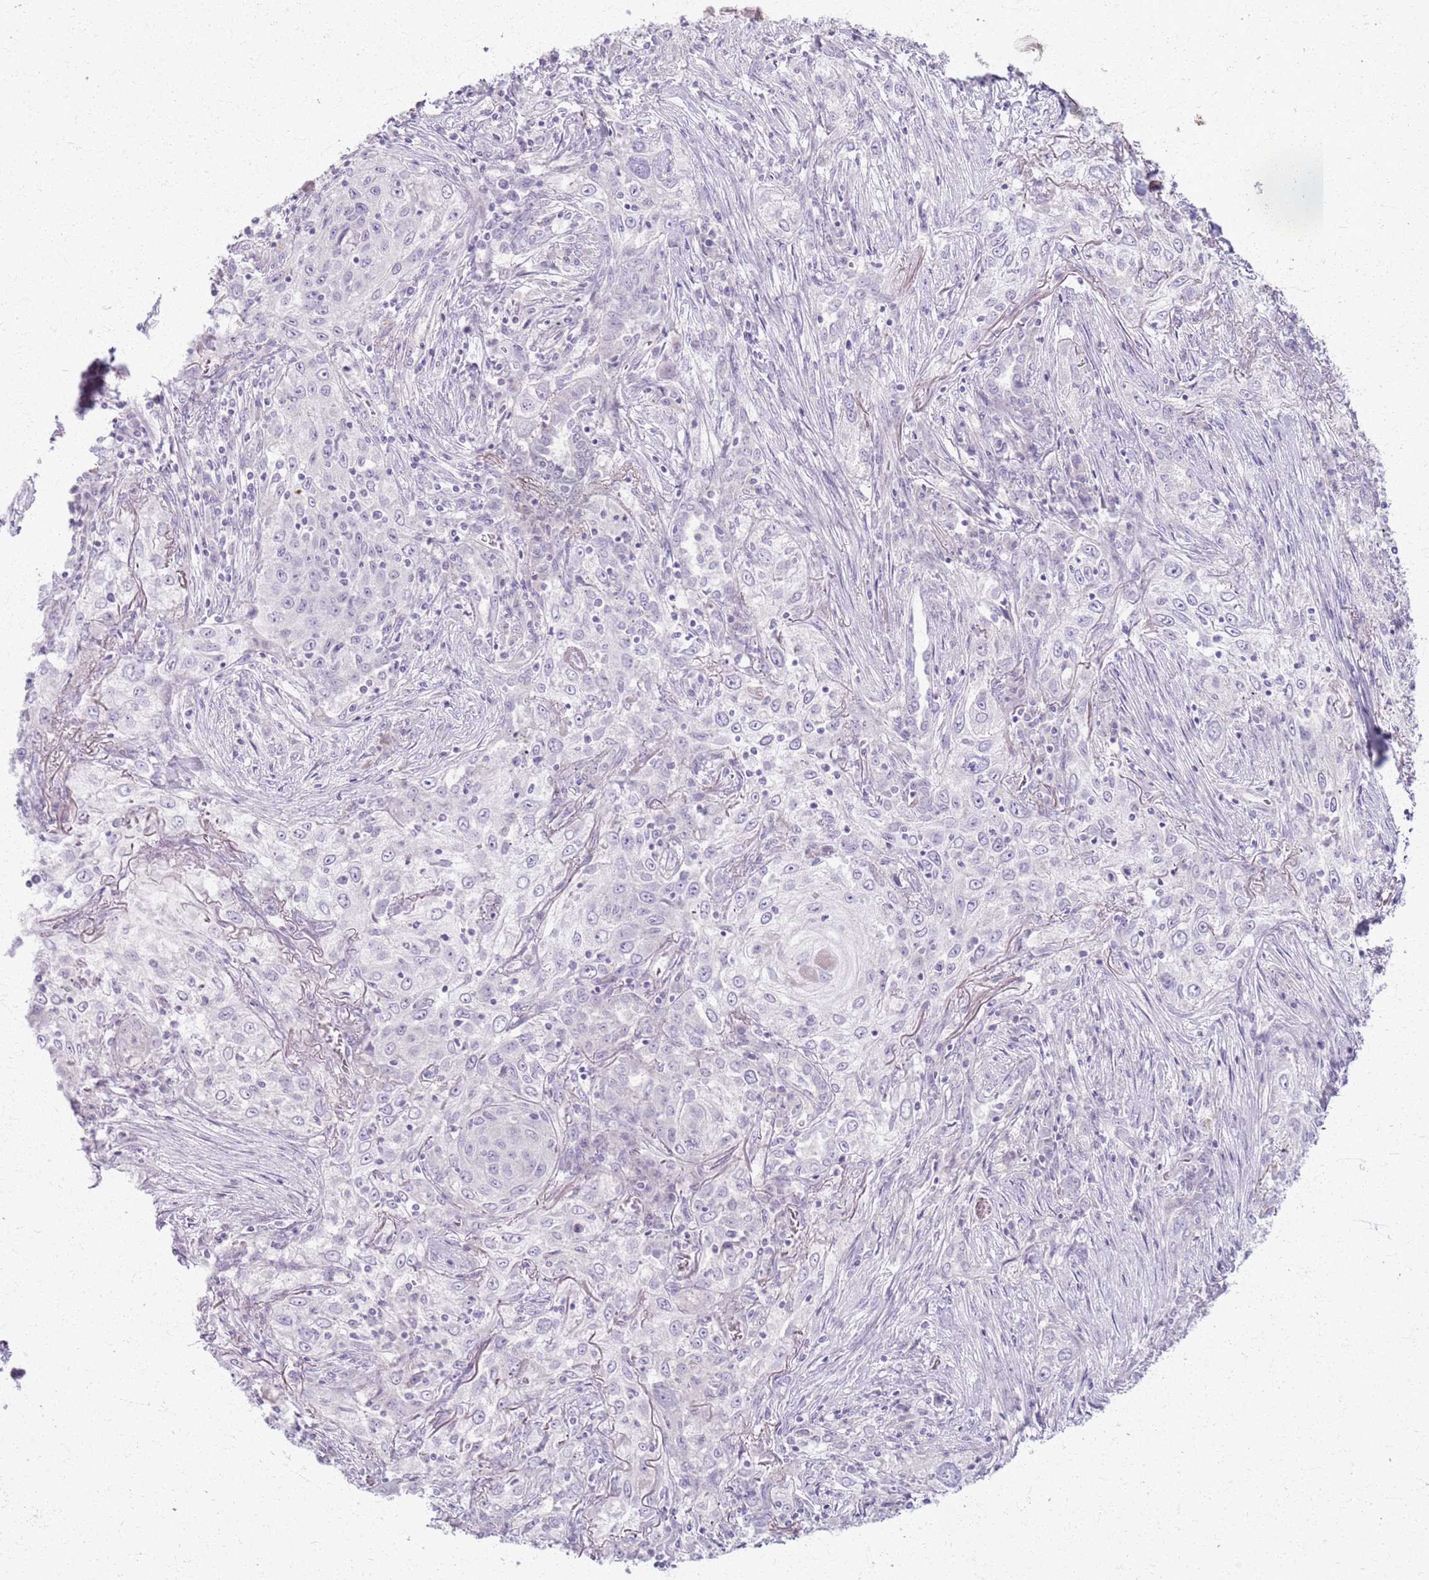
{"staining": {"intensity": "negative", "quantity": "none", "location": "none"}, "tissue": "lung cancer", "cell_type": "Tumor cells", "image_type": "cancer", "snomed": [{"axis": "morphology", "description": "Squamous cell carcinoma, NOS"}, {"axis": "topography", "description": "Lung"}], "caption": "The immunohistochemistry image has no significant positivity in tumor cells of lung squamous cell carcinoma tissue.", "gene": "CSRP3", "patient": {"sex": "female", "age": 69}}